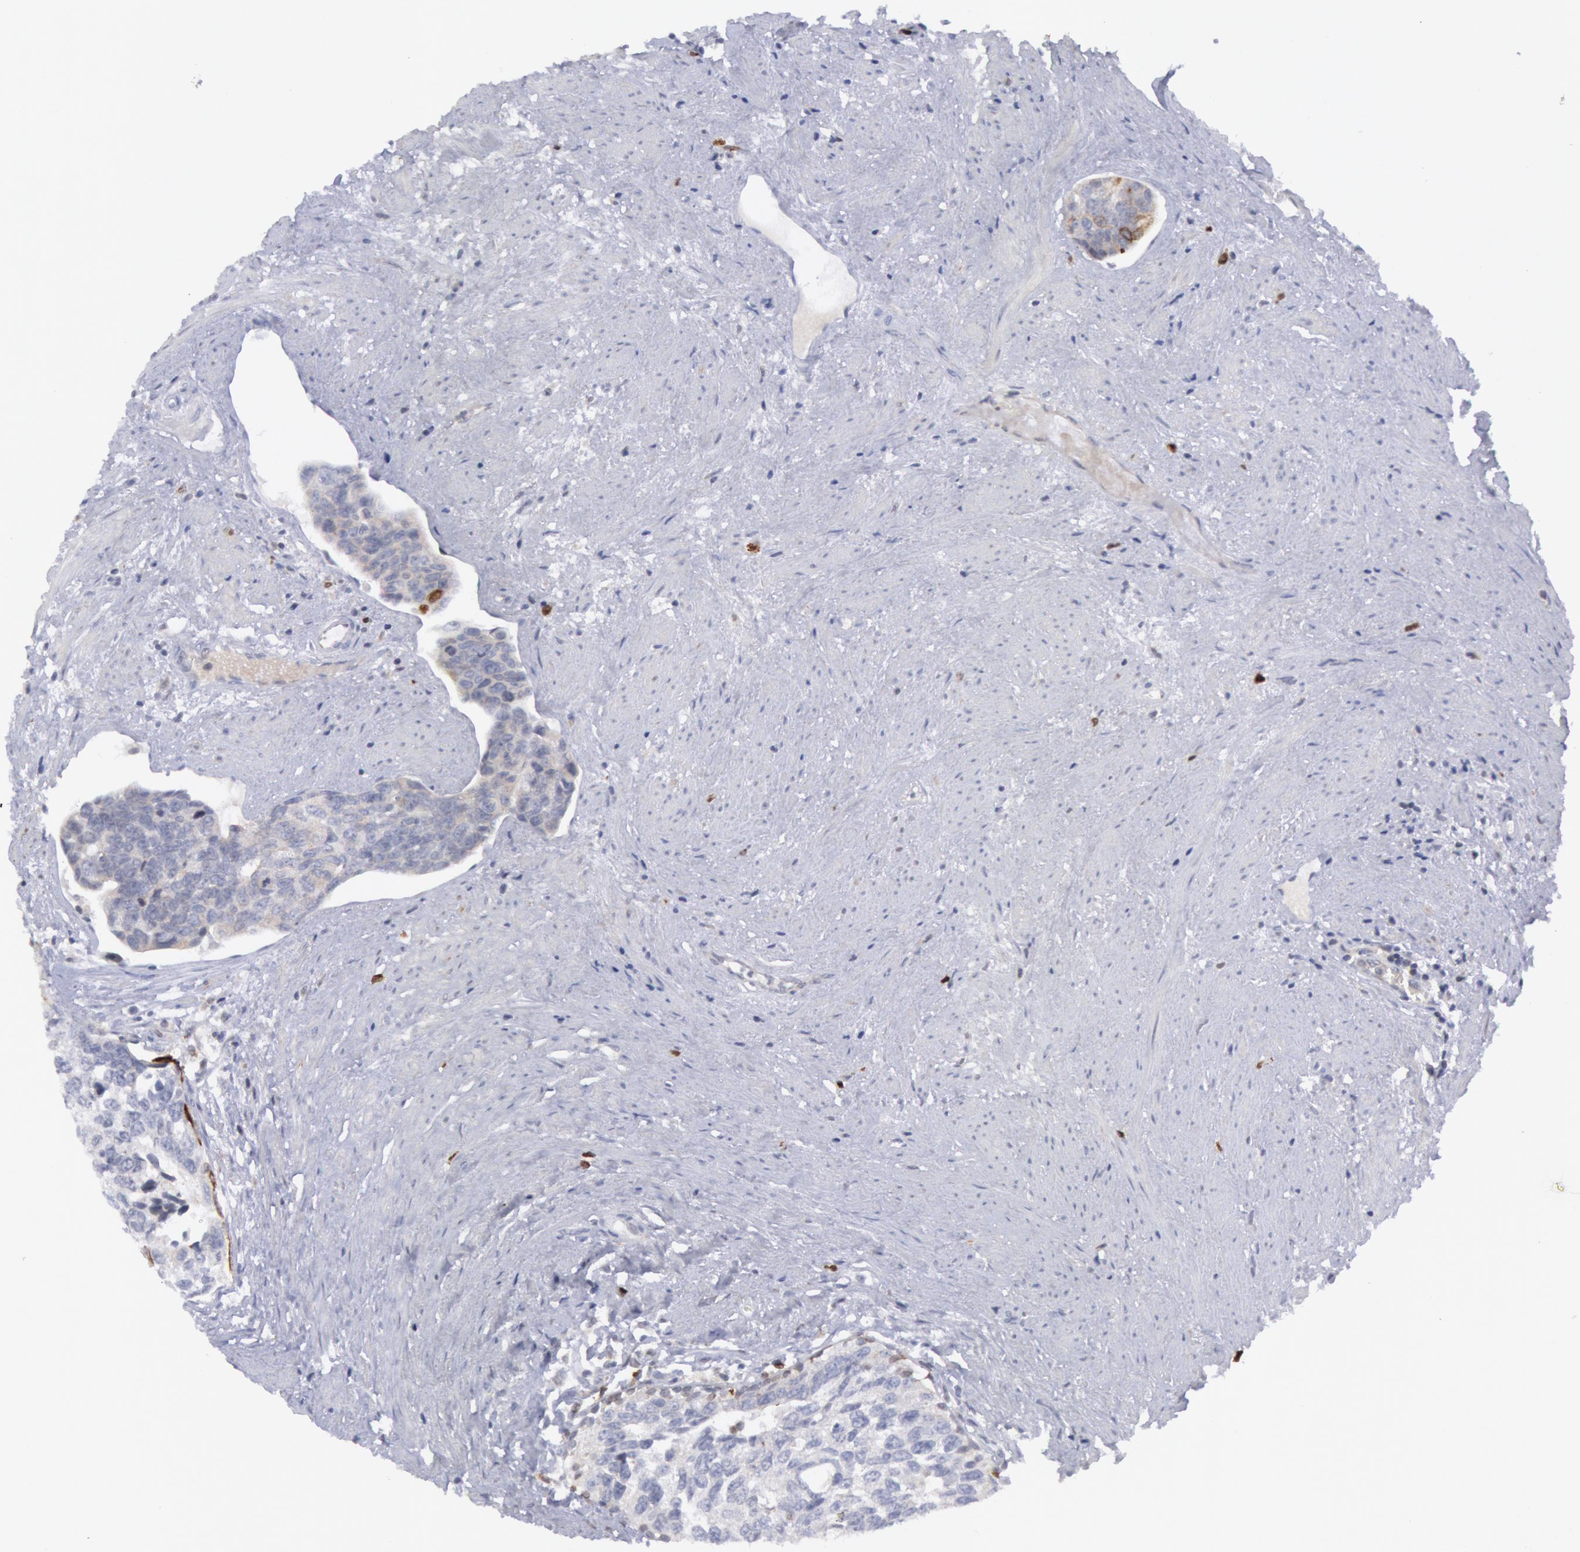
{"staining": {"intensity": "moderate", "quantity": "<25%", "location": "cytoplasmic/membranous"}, "tissue": "urothelial cancer", "cell_type": "Tumor cells", "image_type": "cancer", "snomed": [{"axis": "morphology", "description": "Urothelial carcinoma, High grade"}, {"axis": "topography", "description": "Urinary bladder"}], "caption": "This photomicrograph shows IHC staining of high-grade urothelial carcinoma, with low moderate cytoplasmic/membranous staining in about <25% of tumor cells.", "gene": "PTGS2", "patient": {"sex": "male", "age": 81}}